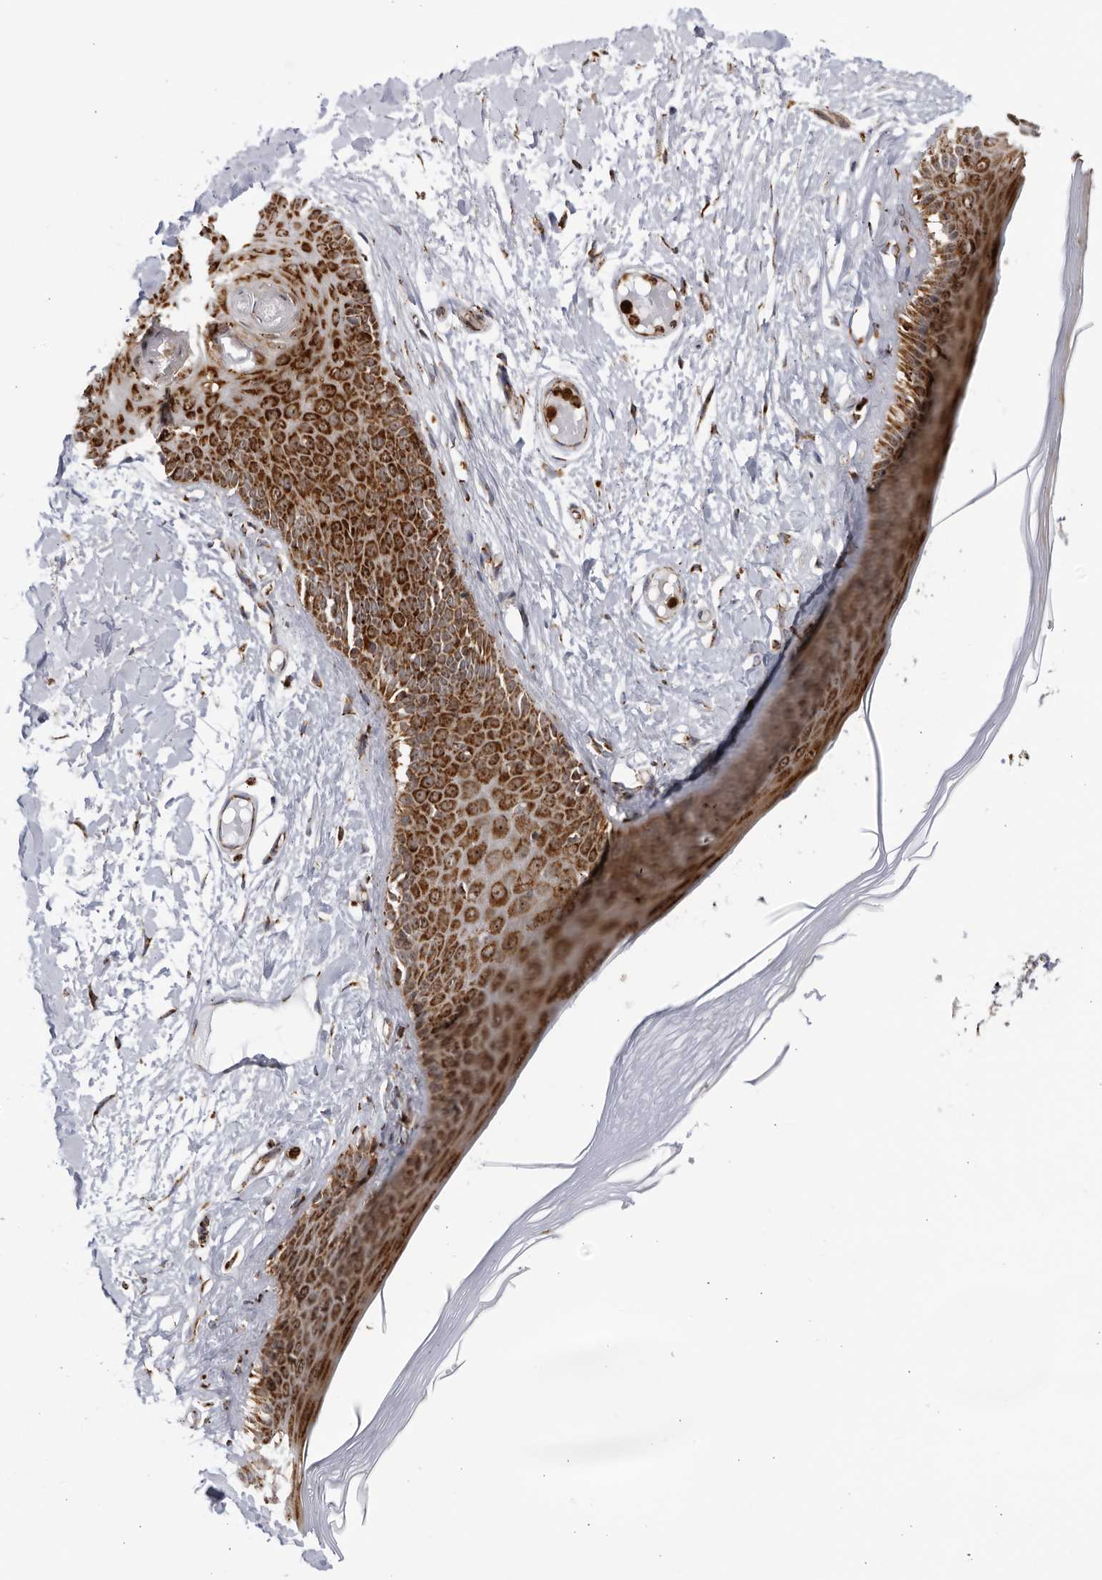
{"staining": {"intensity": "strong", "quantity": ">75%", "location": "cytoplasmic/membranous,nuclear"}, "tissue": "skin", "cell_type": "Epidermal cells", "image_type": "normal", "snomed": [{"axis": "morphology", "description": "Normal tissue, NOS"}, {"axis": "topography", "description": "Vulva"}], "caption": "Epidermal cells reveal high levels of strong cytoplasmic/membranous,nuclear positivity in about >75% of cells in normal human skin. (DAB IHC, brown staining for protein, blue staining for nuclei).", "gene": "RBM34", "patient": {"sex": "female", "age": 73}}